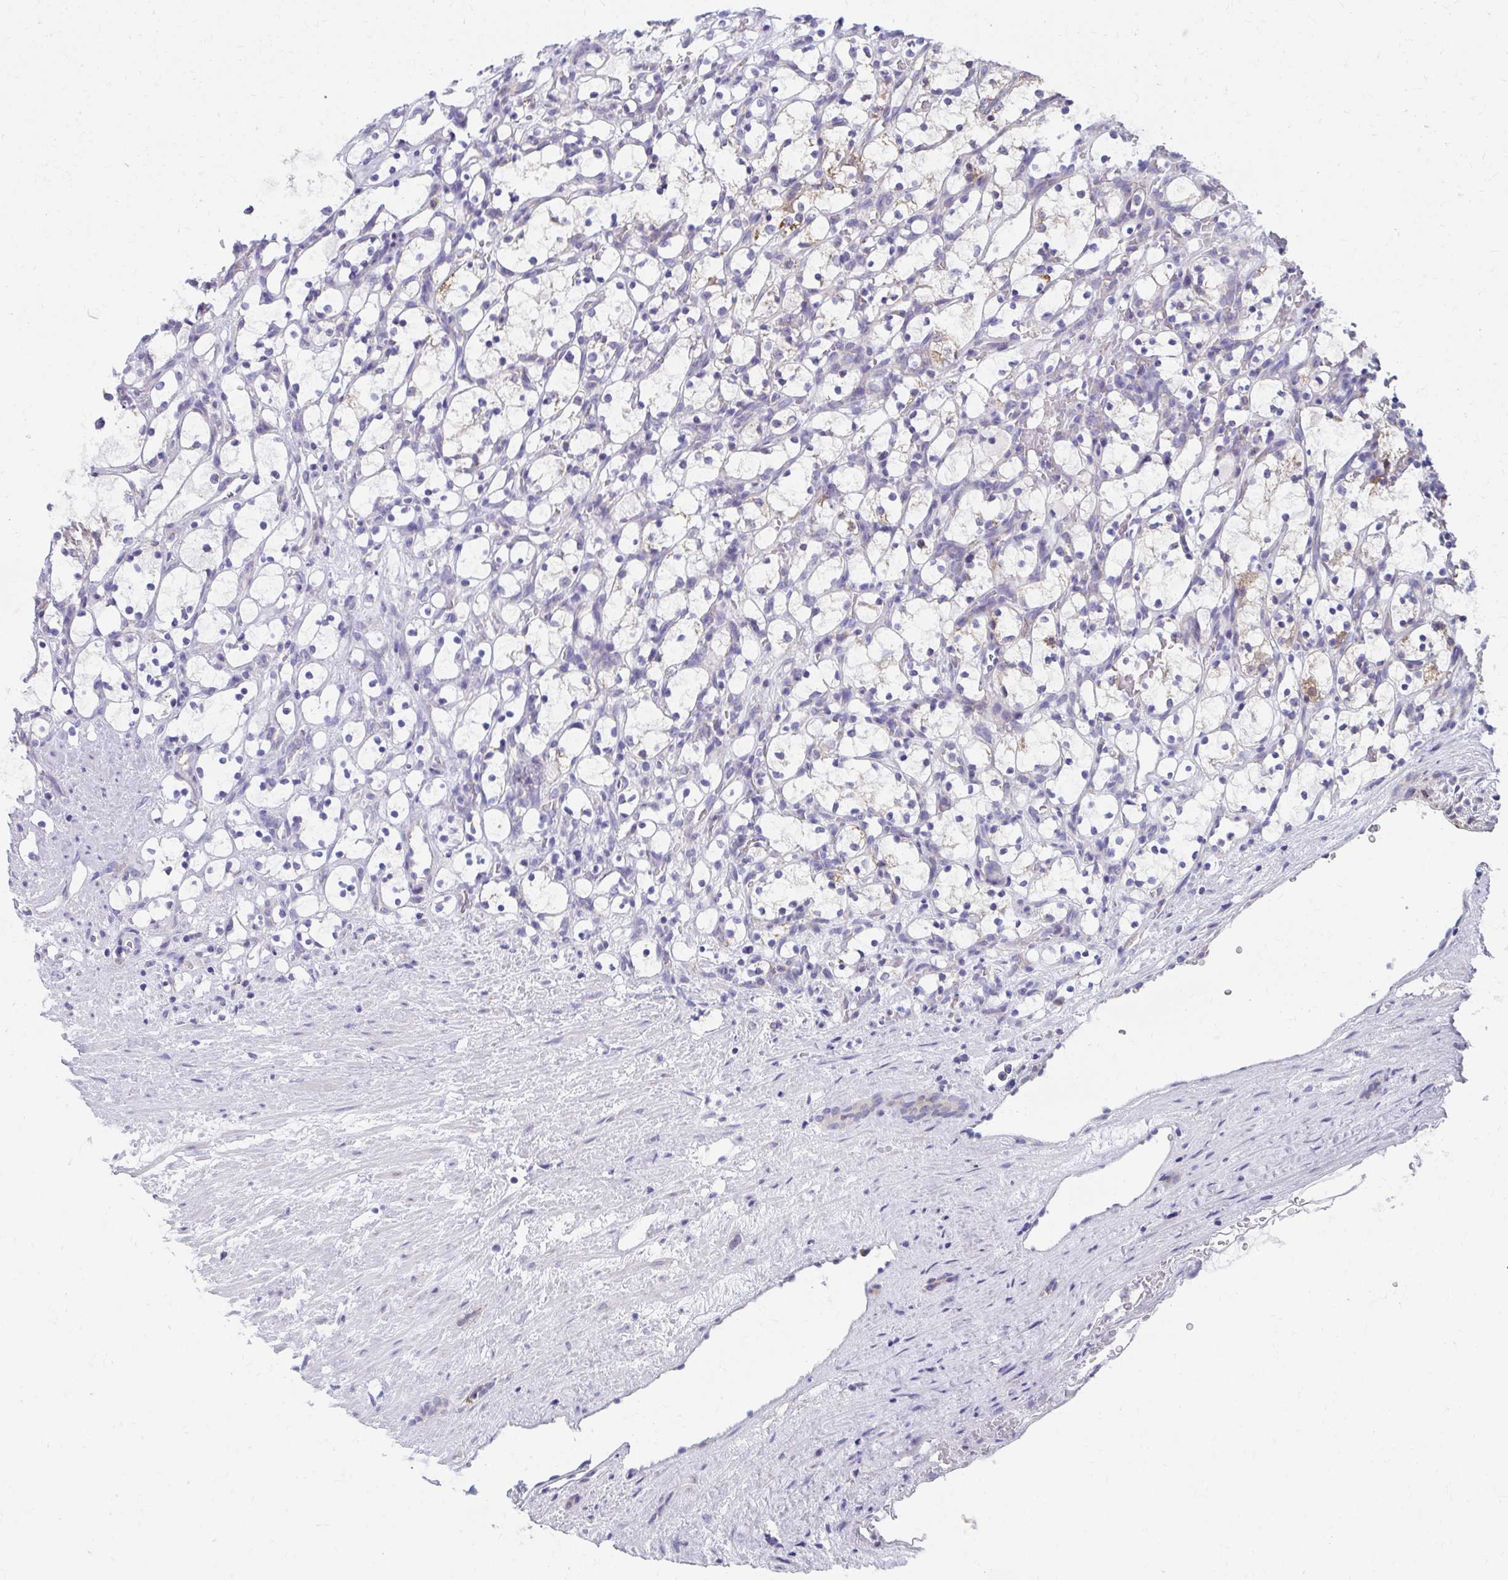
{"staining": {"intensity": "negative", "quantity": "none", "location": "none"}, "tissue": "renal cancer", "cell_type": "Tumor cells", "image_type": "cancer", "snomed": [{"axis": "morphology", "description": "Adenocarcinoma, NOS"}, {"axis": "topography", "description": "Kidney"}], "caption": "IHC of adenocarcinoma (renal) reveals no staining in tumor cells.", "gene": "RCC1L", "patient": {"sex": "female", "age": 69}}